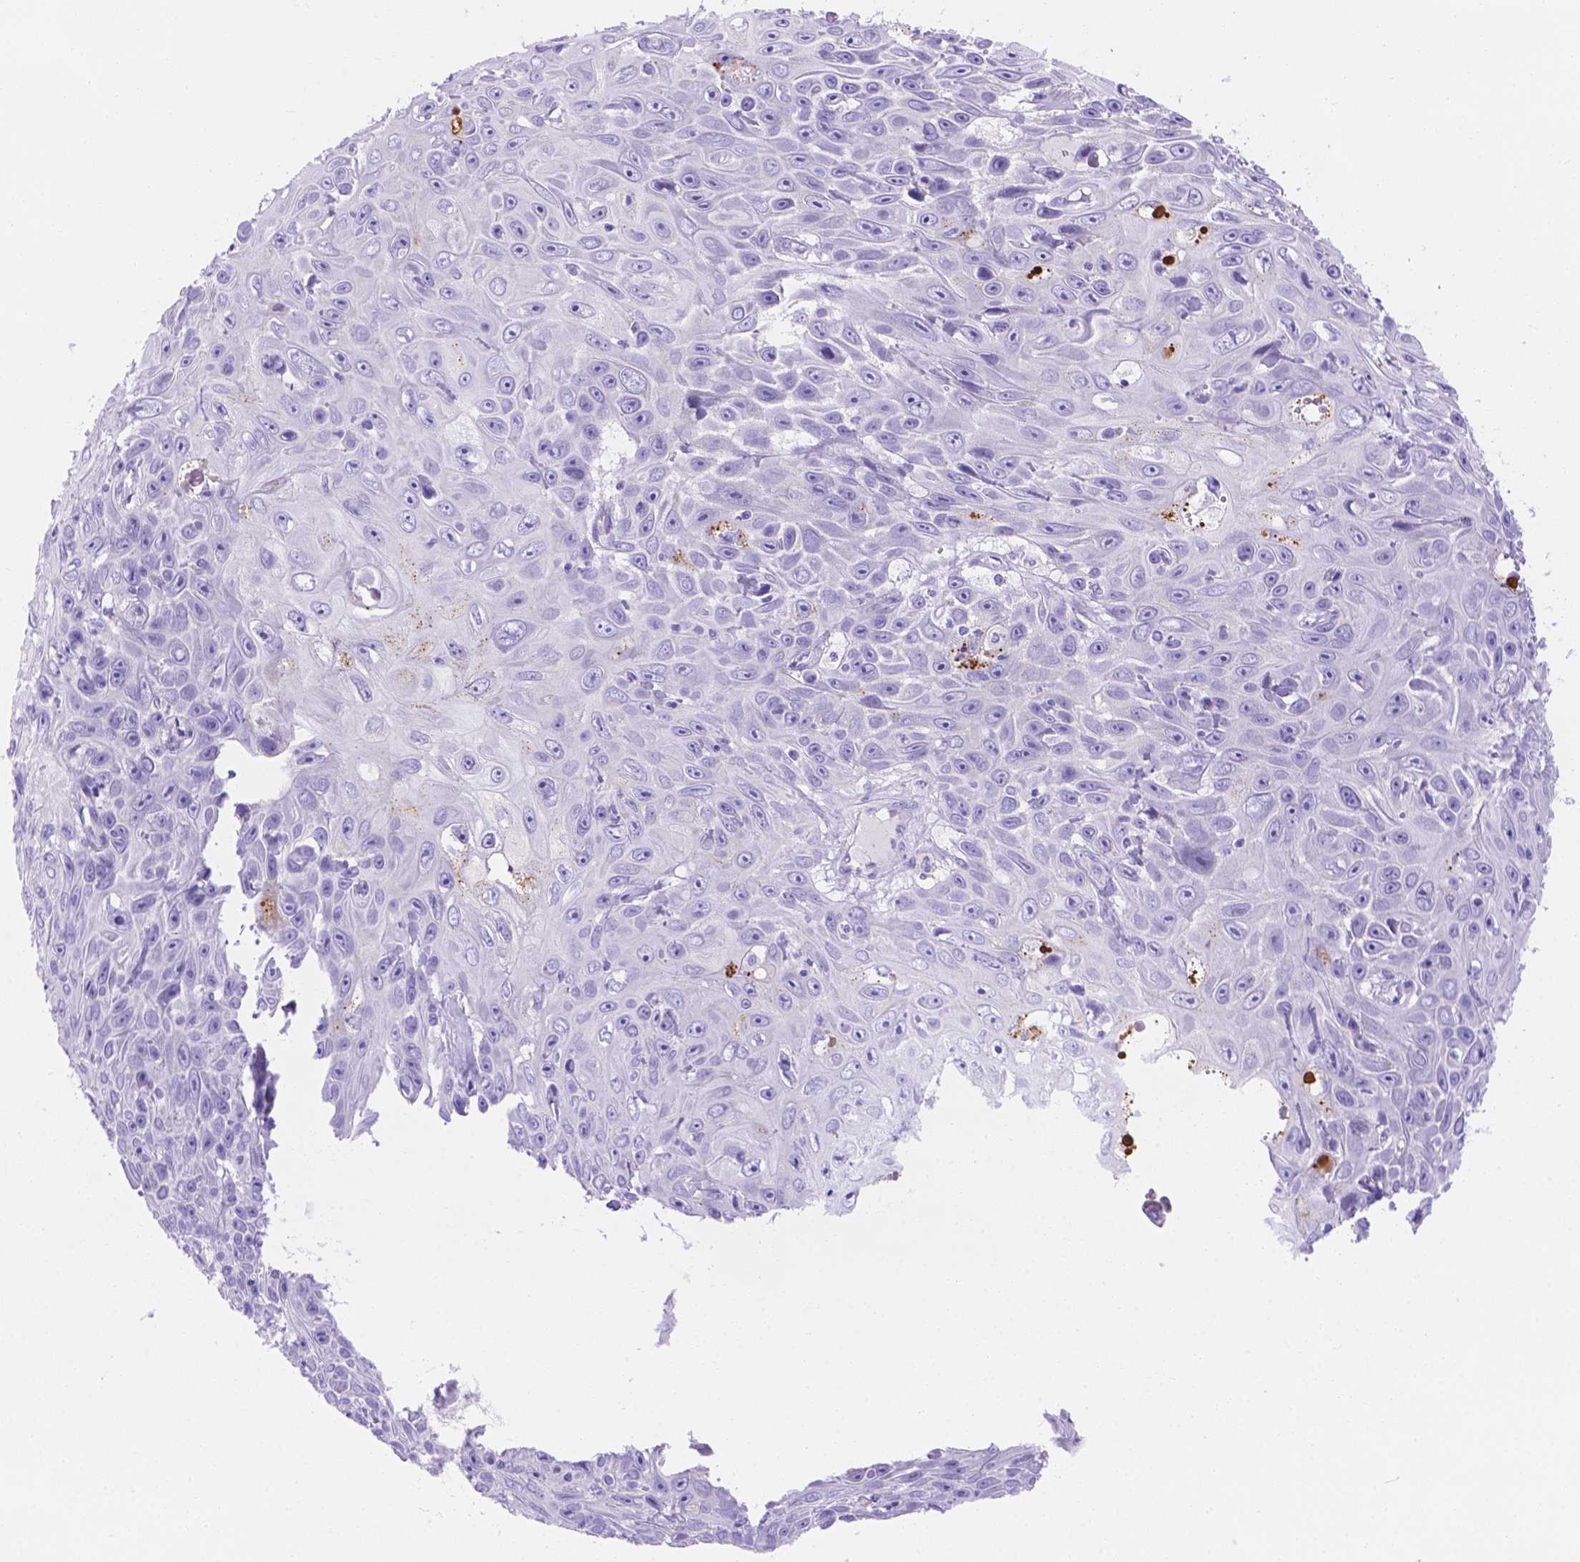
{"staining": {"intensity": "negative", "quantity": "none", "location": "none"}, "tissue": "skin cancer", "cell_type": "Tumor cells", "image_type": "cancer", "snomed": [{"axis": "morphology", "description": "Squamous cell carcinoma, NOS"}, {"axis": "topography", "description": "Skin"}], "caption": "This is an IHC histopathology image of skin cancer (squamous cell carcinoma). There is no expression in tumor cells.", "gene": "MLN", "patient": {"sex": "male", "age": 82}}